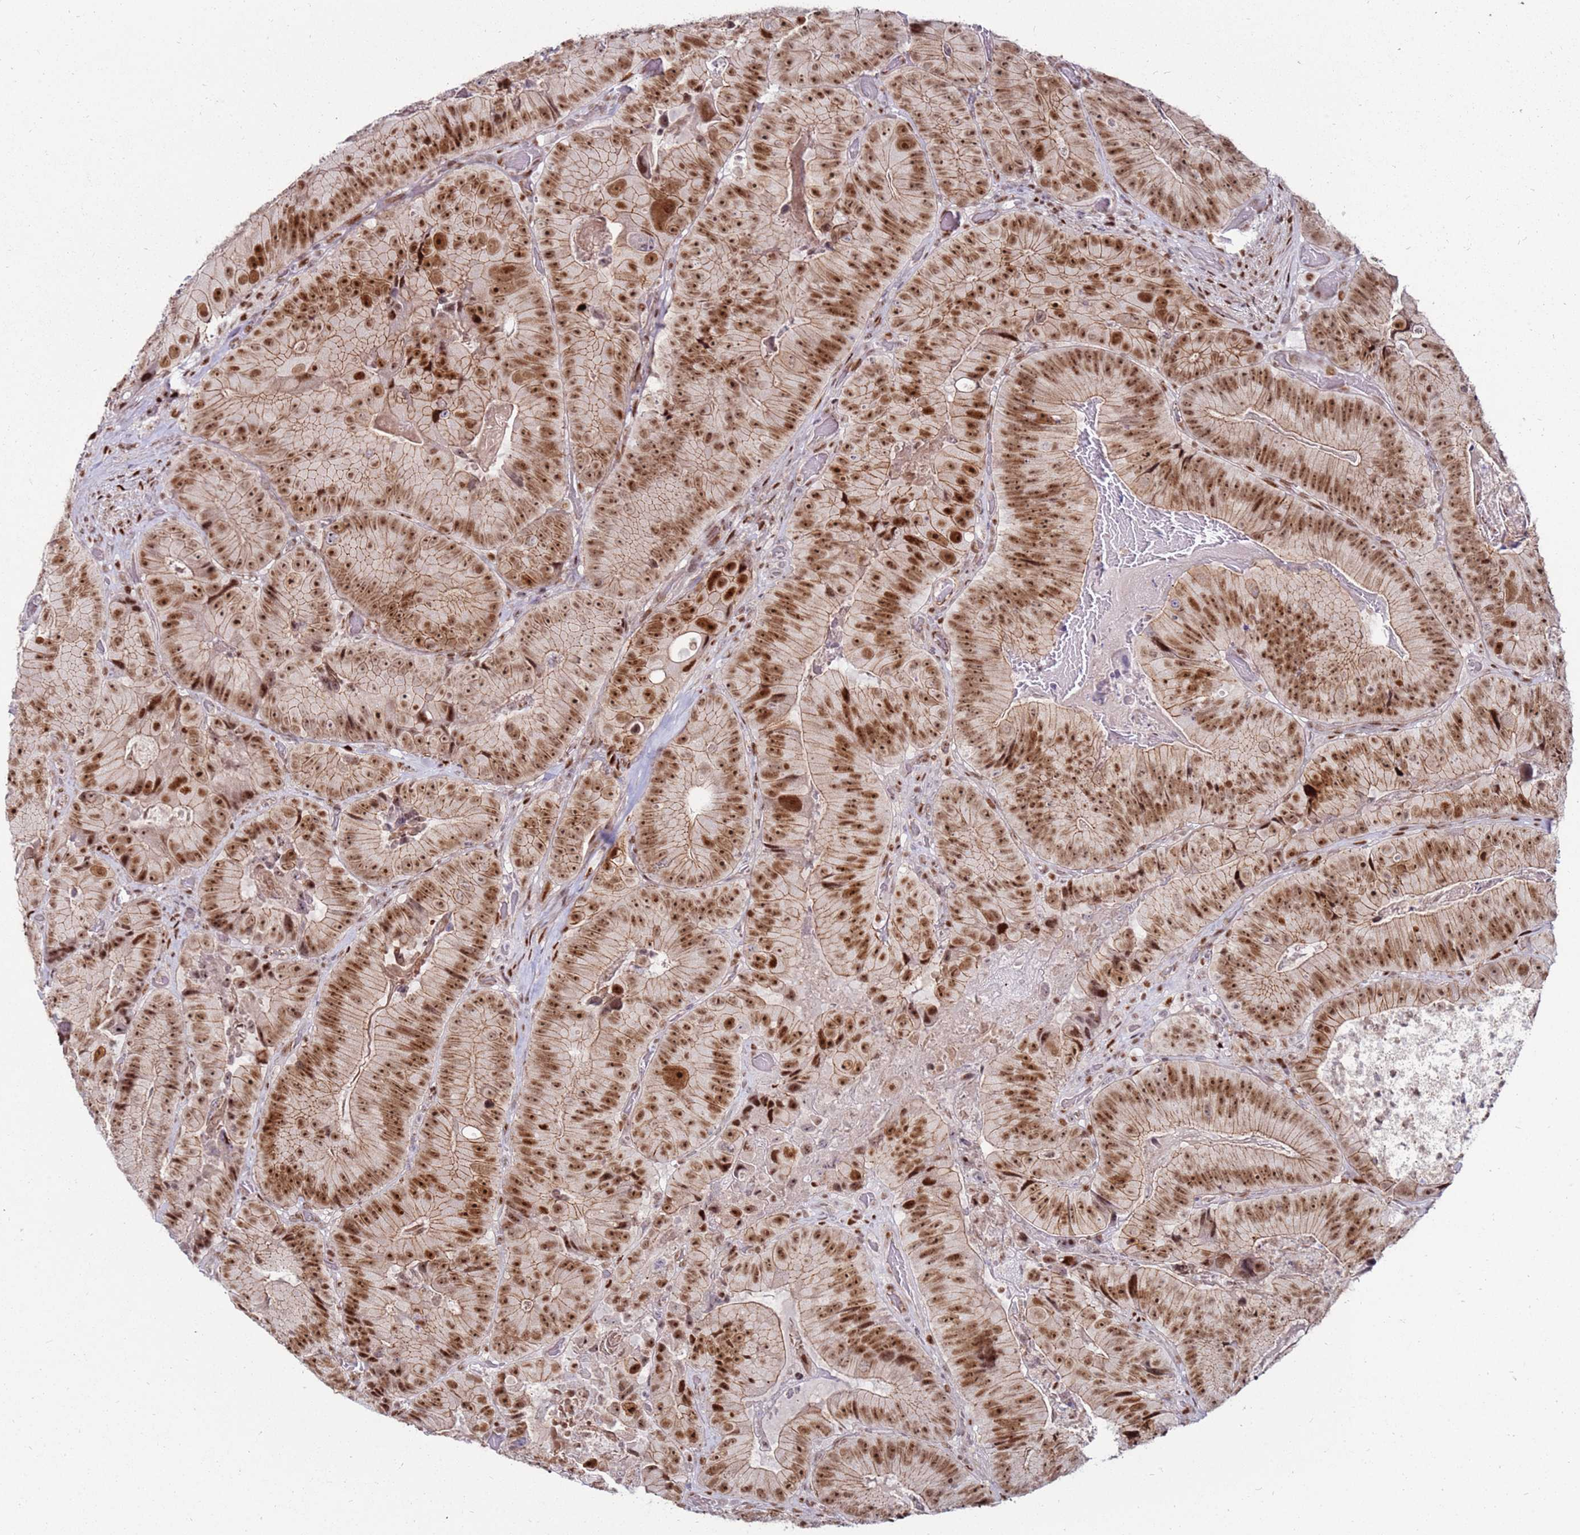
{"staining": {"intensity": "moderate", "quantity": ">75%", "location": "cytoplasmic/membranous,nuclear"}, "tissue": "colorectal cancer", "cell_type": "Tumor cells", "image_type": "cancer", "snomed": [{"axis": "morphology", "description": "Adenocarcinoma, NOS"}, {"axis": "topography", "description": "Colon"}], "caption": "High-power microscopy captured an immunohistochemistry (IHC) image of adenocarcinoma (colorectal), revealing moderate cytoplasmic/membranous and nuclear staining in approximately >75% of tumor cells.", "gene": "KPNA4", "patient": {"sex": "female", "age": 86}}